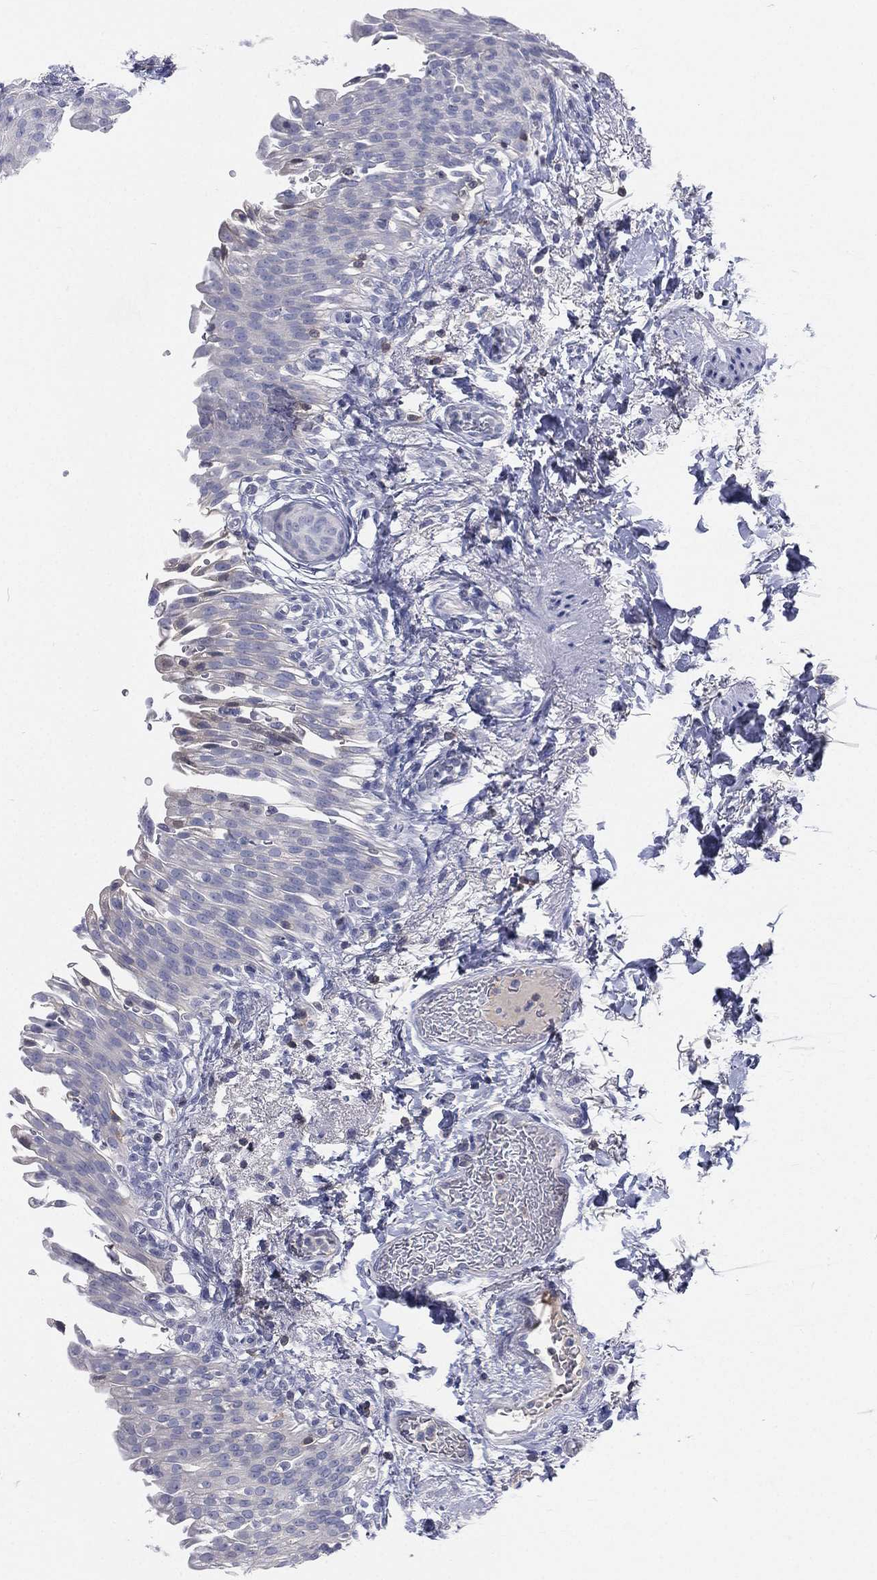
{"staining": {"intensity": "negative", "quantity": "none", "location": "none"}, "tissue": "urinary bladder", "cell_type": "Urothelial cells", "image_type": "normal", "snomed": [{"axis": "morphology", "description": "Normal tissue, NOS"}, {"axis": "topography", "description": "Urinary bladder"}], "caption": "The photomicrograph demonstrates no staining of urothelial cells in benign urinary bladder. (Brightfield microscopy of DAB (3,3'-diaminobenzidine) IHC at high magnification).", "gene": "CD3D", "patient": {"sex": "female", "age": 60}}